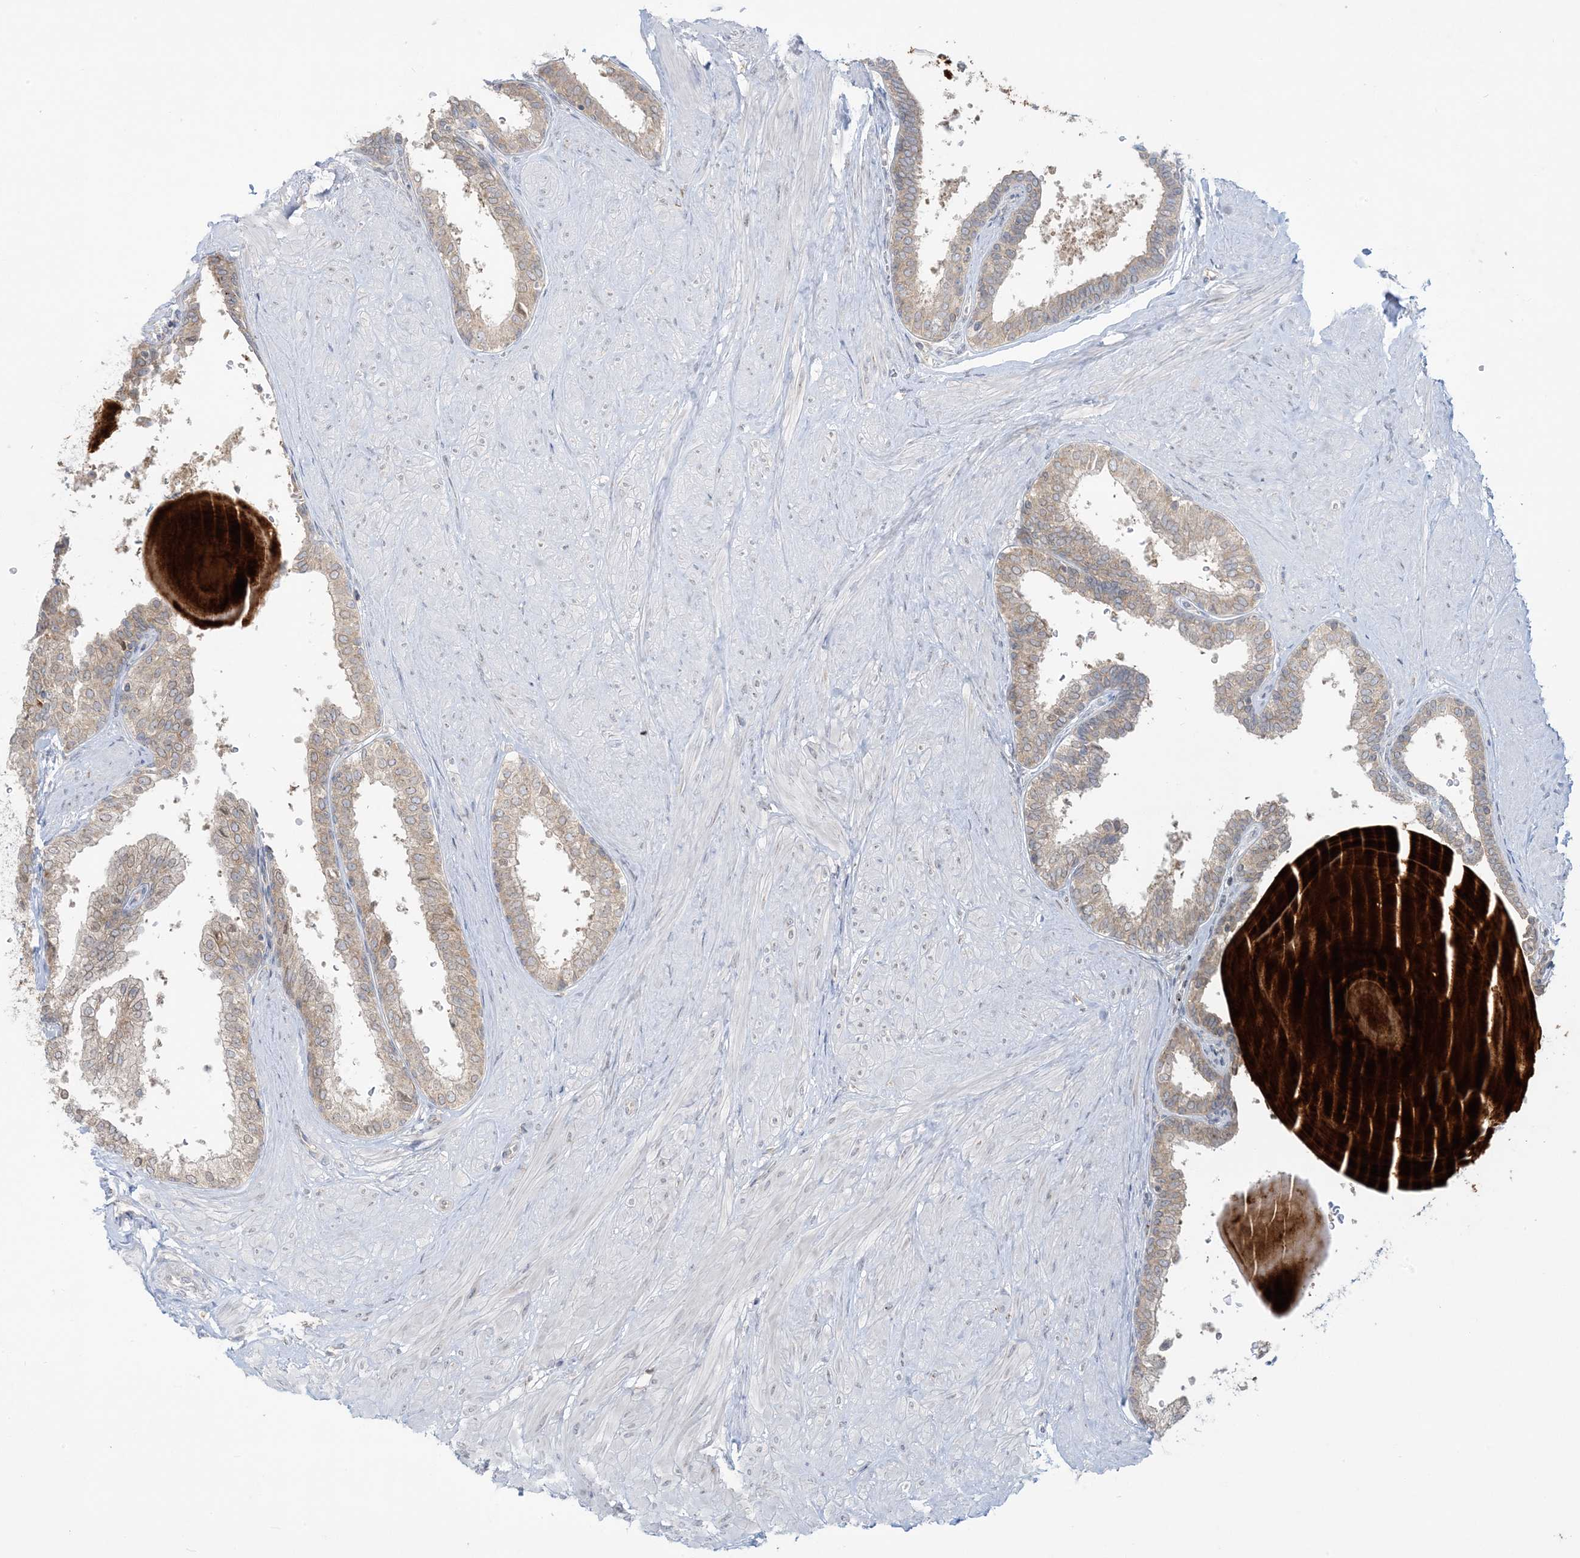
{"staining": {"intensity": "moderate", "quantity": "<25%", "location": "cytoplasmic/membranous"}, "tissue": "prostate", "cell_type": "Glandular cells", "image_type": "normal", "snomed": [{"axis": "morphology", "description": "Normal tissue, NOS"}, {"axis": "topography", "description": "Prostate"}], "caption": "Moderate cytoplasmic/membranous expression is seen in approximately <25% of glandular cells in unremarkable prostate.", "gene": "RPP40", "patient": {"sex": "male", "age": 48}}